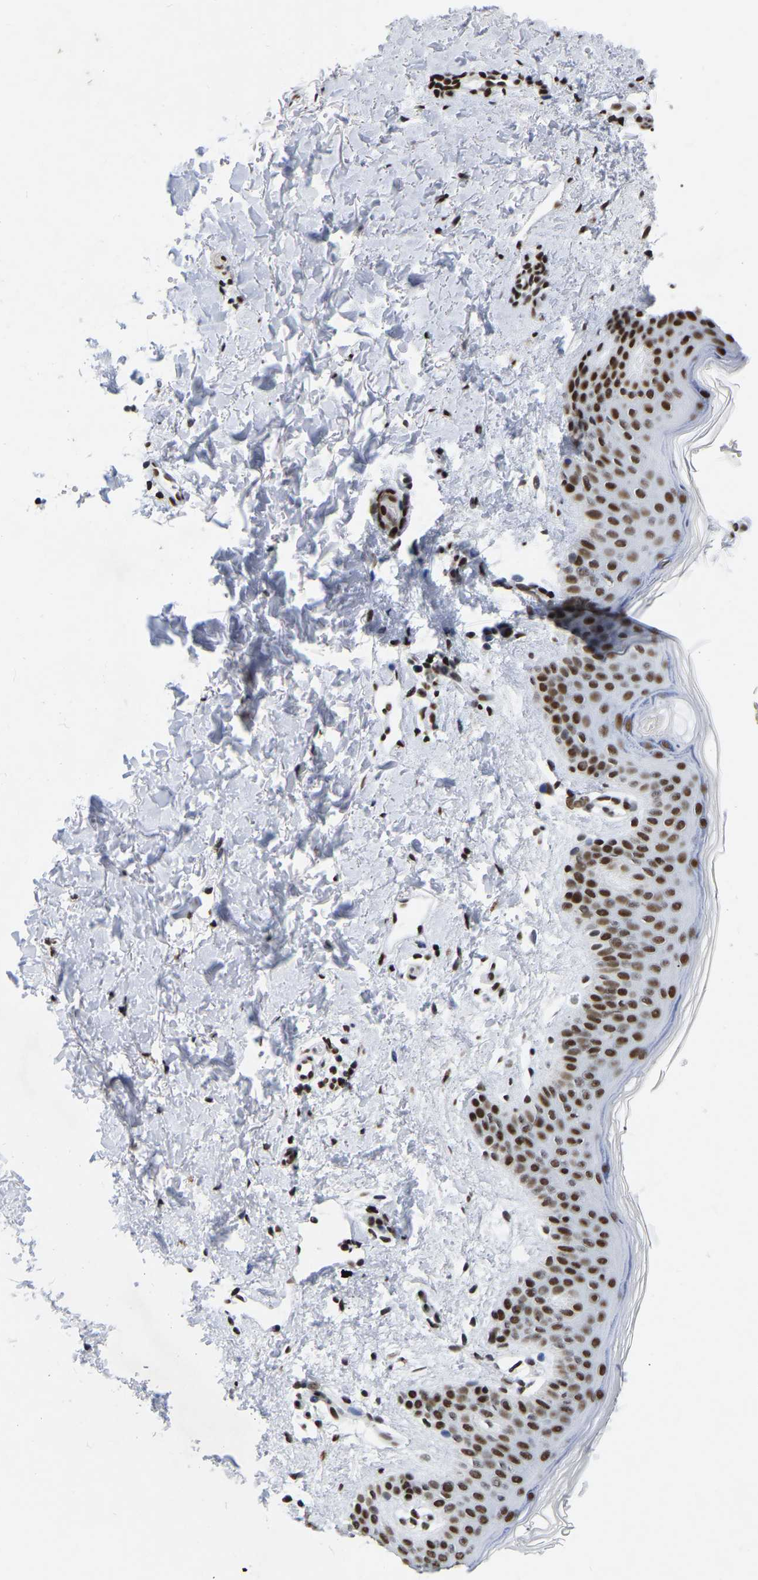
{"staining": {"intensity": "moderate", "quantity": ">75%", "location": "nuclear"}, "tissue": "skin", "cell_type": "Fibroblasts", "image_type": "normal", "snomed": [{"axis": "morphology", "description": "Normal tissue, NOS"}, {"axis": "topography", "description": "Skin"}], "caption": "This is a histology image of IHC staining of unremarkable skin, which shows moderate positivity in the nuclear of fibroblasts.", "gene": "PRCC", "patient": {"sex": "male", "age": 40}}